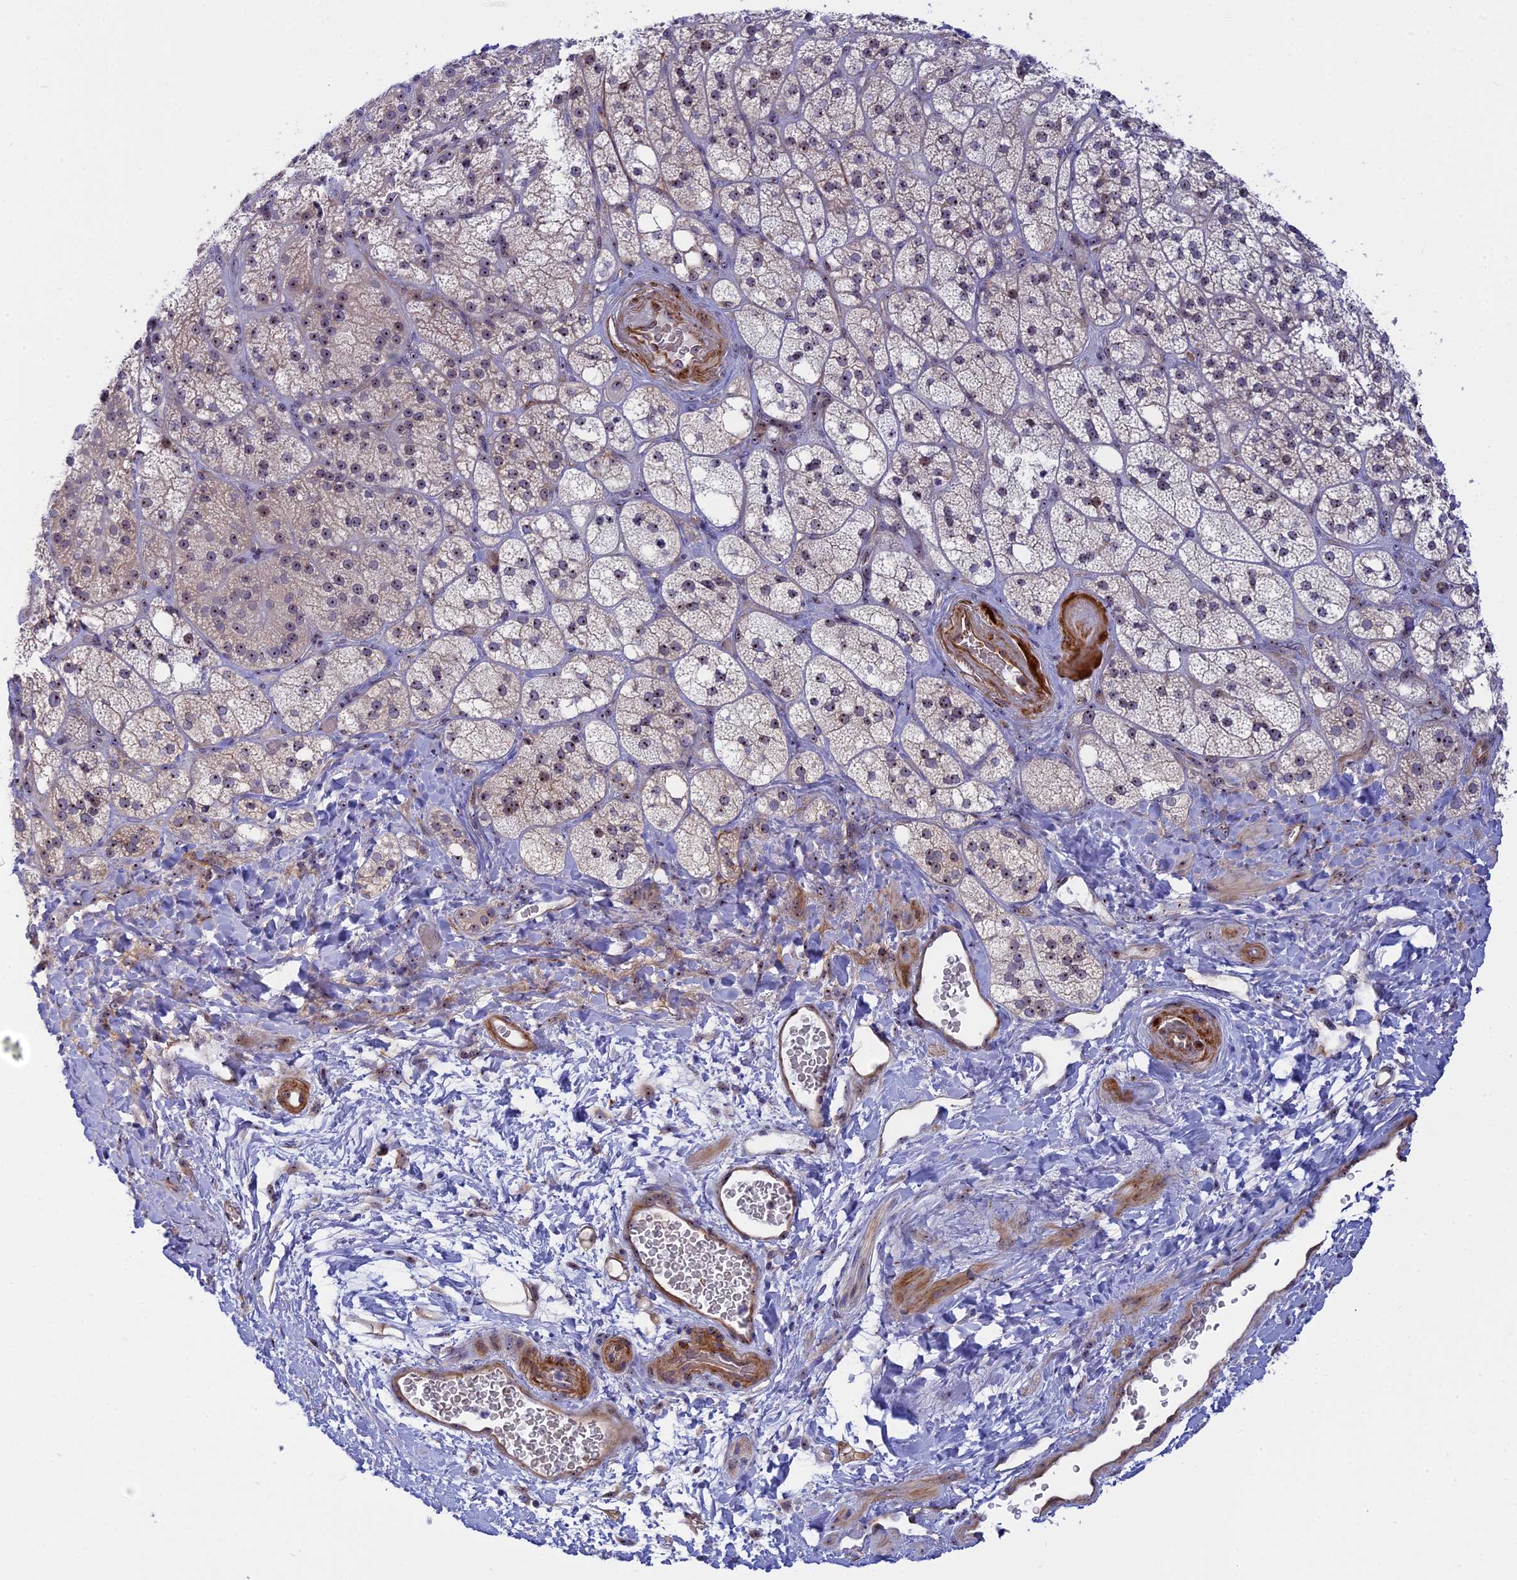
{"staining": {"intensity": "weak", "quantity": "25%-75%", "location": "nuclear"}, "tissue": "adrenal gland", "cell_type": "Glandular cells", "image_type": "normal", "snomed": [{"axis": "morphology", "description": "Normal tissue, NOS"}, {"axis": "topography", "description": "Adrenal gland"}], "caption": "A low amount of weak nuclear expression is identified in approximately 25%-75% of glandular cells in unremarkable adrenal gland.", "gene": "DBNDD1", "patient": {"sex": "male", "age": 61}}